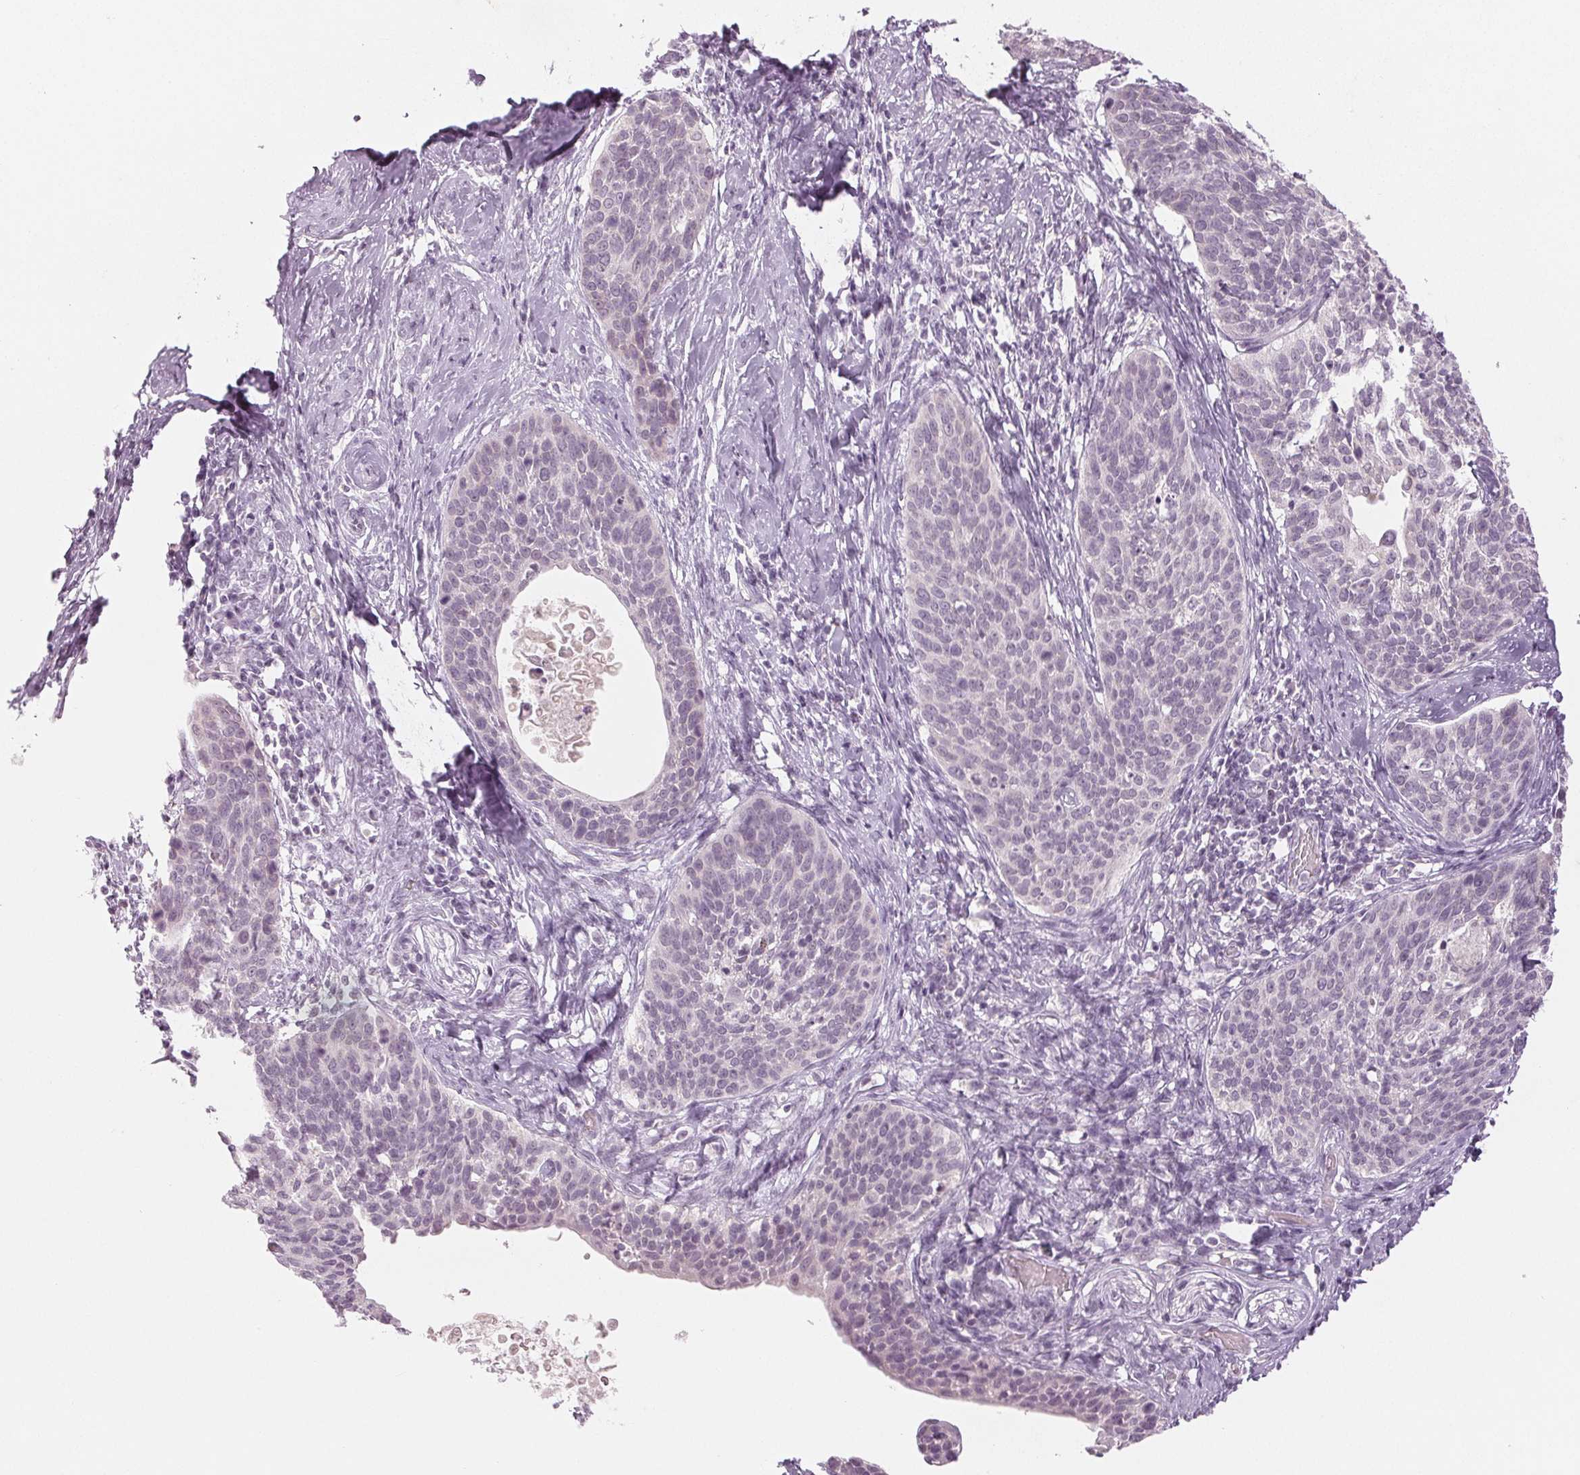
{"staining": {"intensity": "negative", "quantity": "none", "location": "none"}, "tissue": "cervical cancer", "cell_type": "Tumor cells", "image_type": "cancer", "snomed": [{"axis": "morphology", "description": "Squamous cell carcinoma, NOS"}, {"axis": "topography", "description": "Cervix"}], "caption": "The micrograph shows no significant expression in tumor cells of cervical squamous cell carcinoma.", "gene": "EHHADH", "patient": {"sex": "female", "age": 69}}